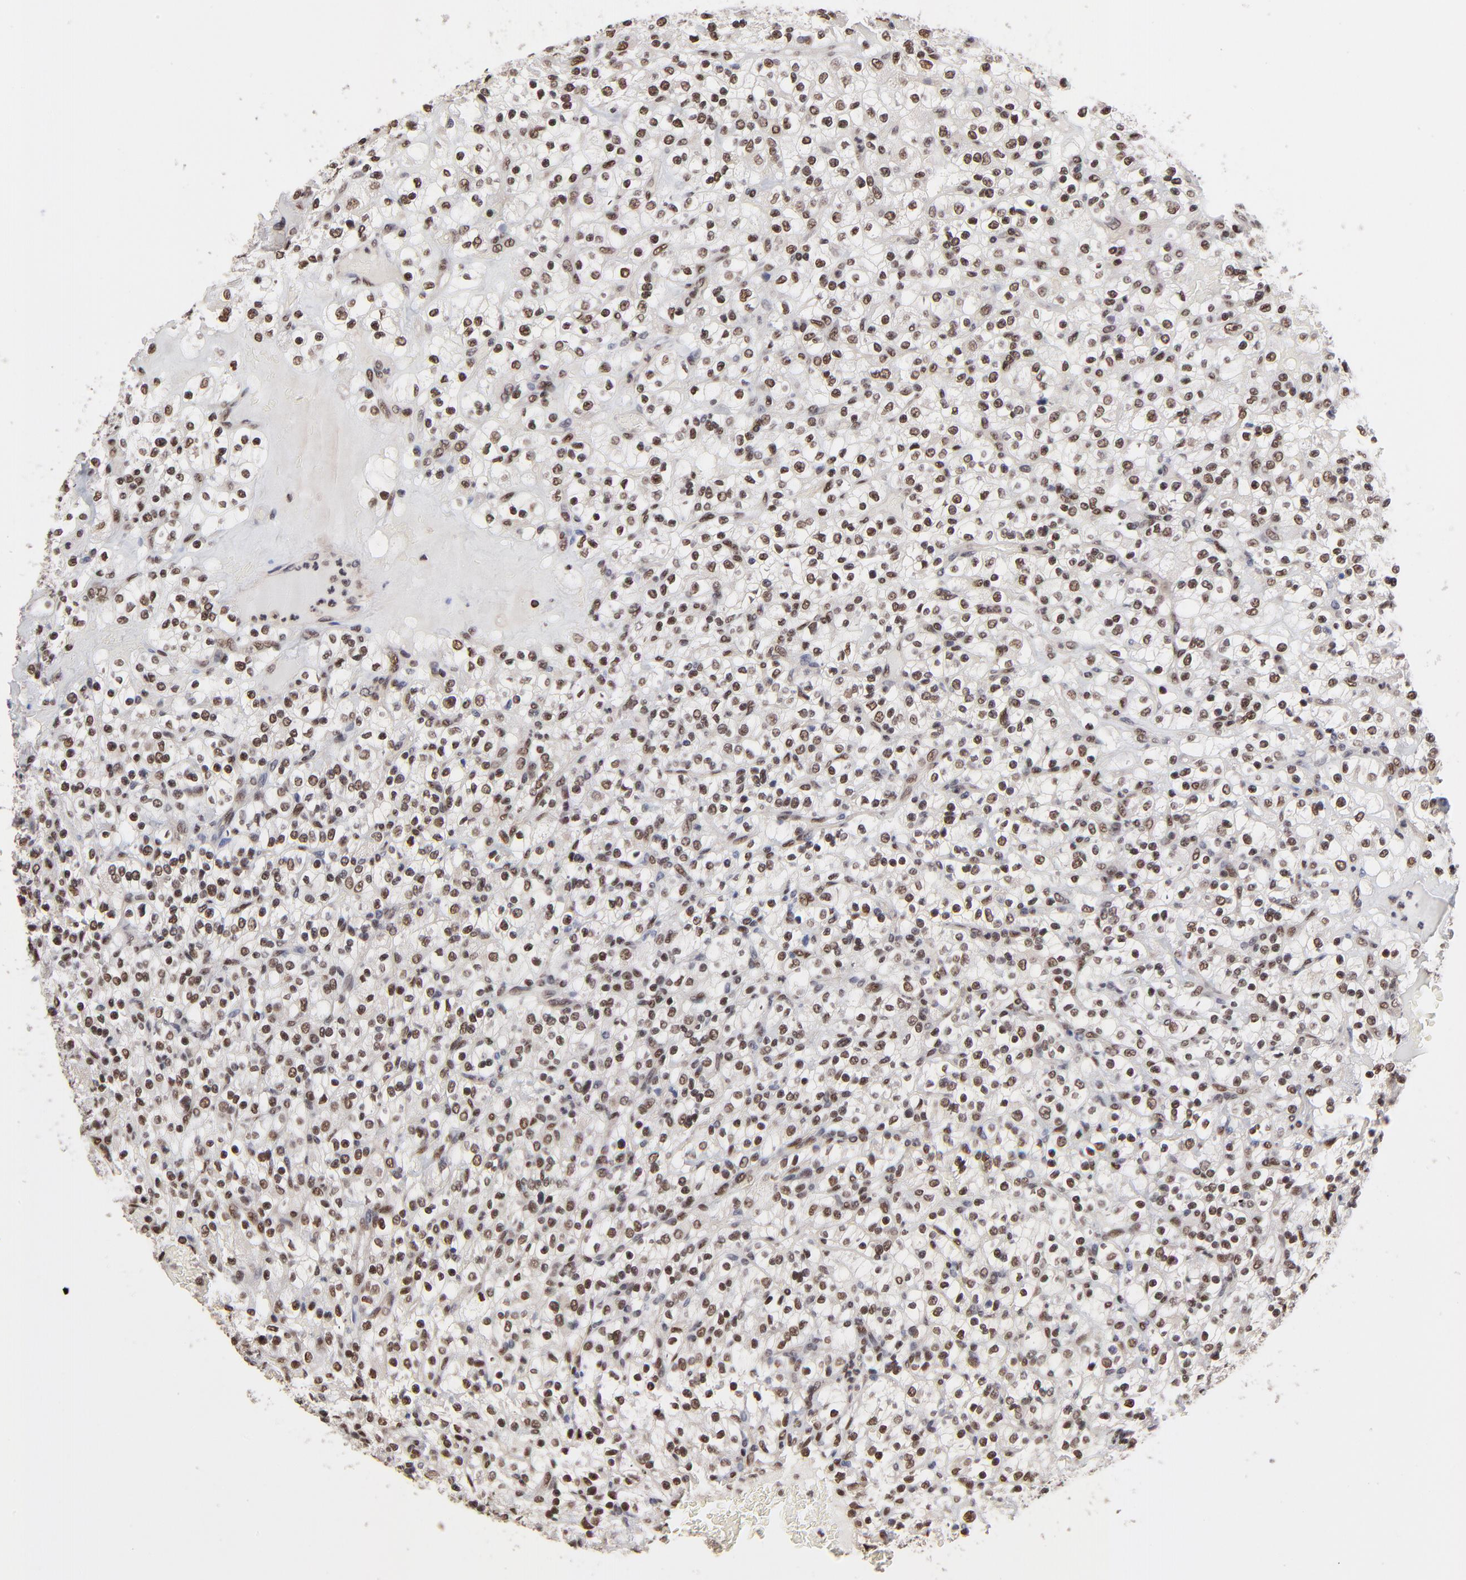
{"staining": {"intensity": "strong", "quantity": ">75%", "location": "nuclear"}, "tissue": "renal cancer", "cell_type": "Tumor cells", "image_type": "cancer", "snomed": [{"axis": "morphology", "description": "Normal tissue, NOS"}, {"axis": "morphology", "description": "Adenocarcinoma, NOS"}, {"axis": "topography", "description": "Kidney"}], "caption": "Adenocarcinoma (renal) stained with a protein marker exhibits strong staining in tumor cells.", "gene": "DSN1", "patient": {"sex": "female", "age": 72}}